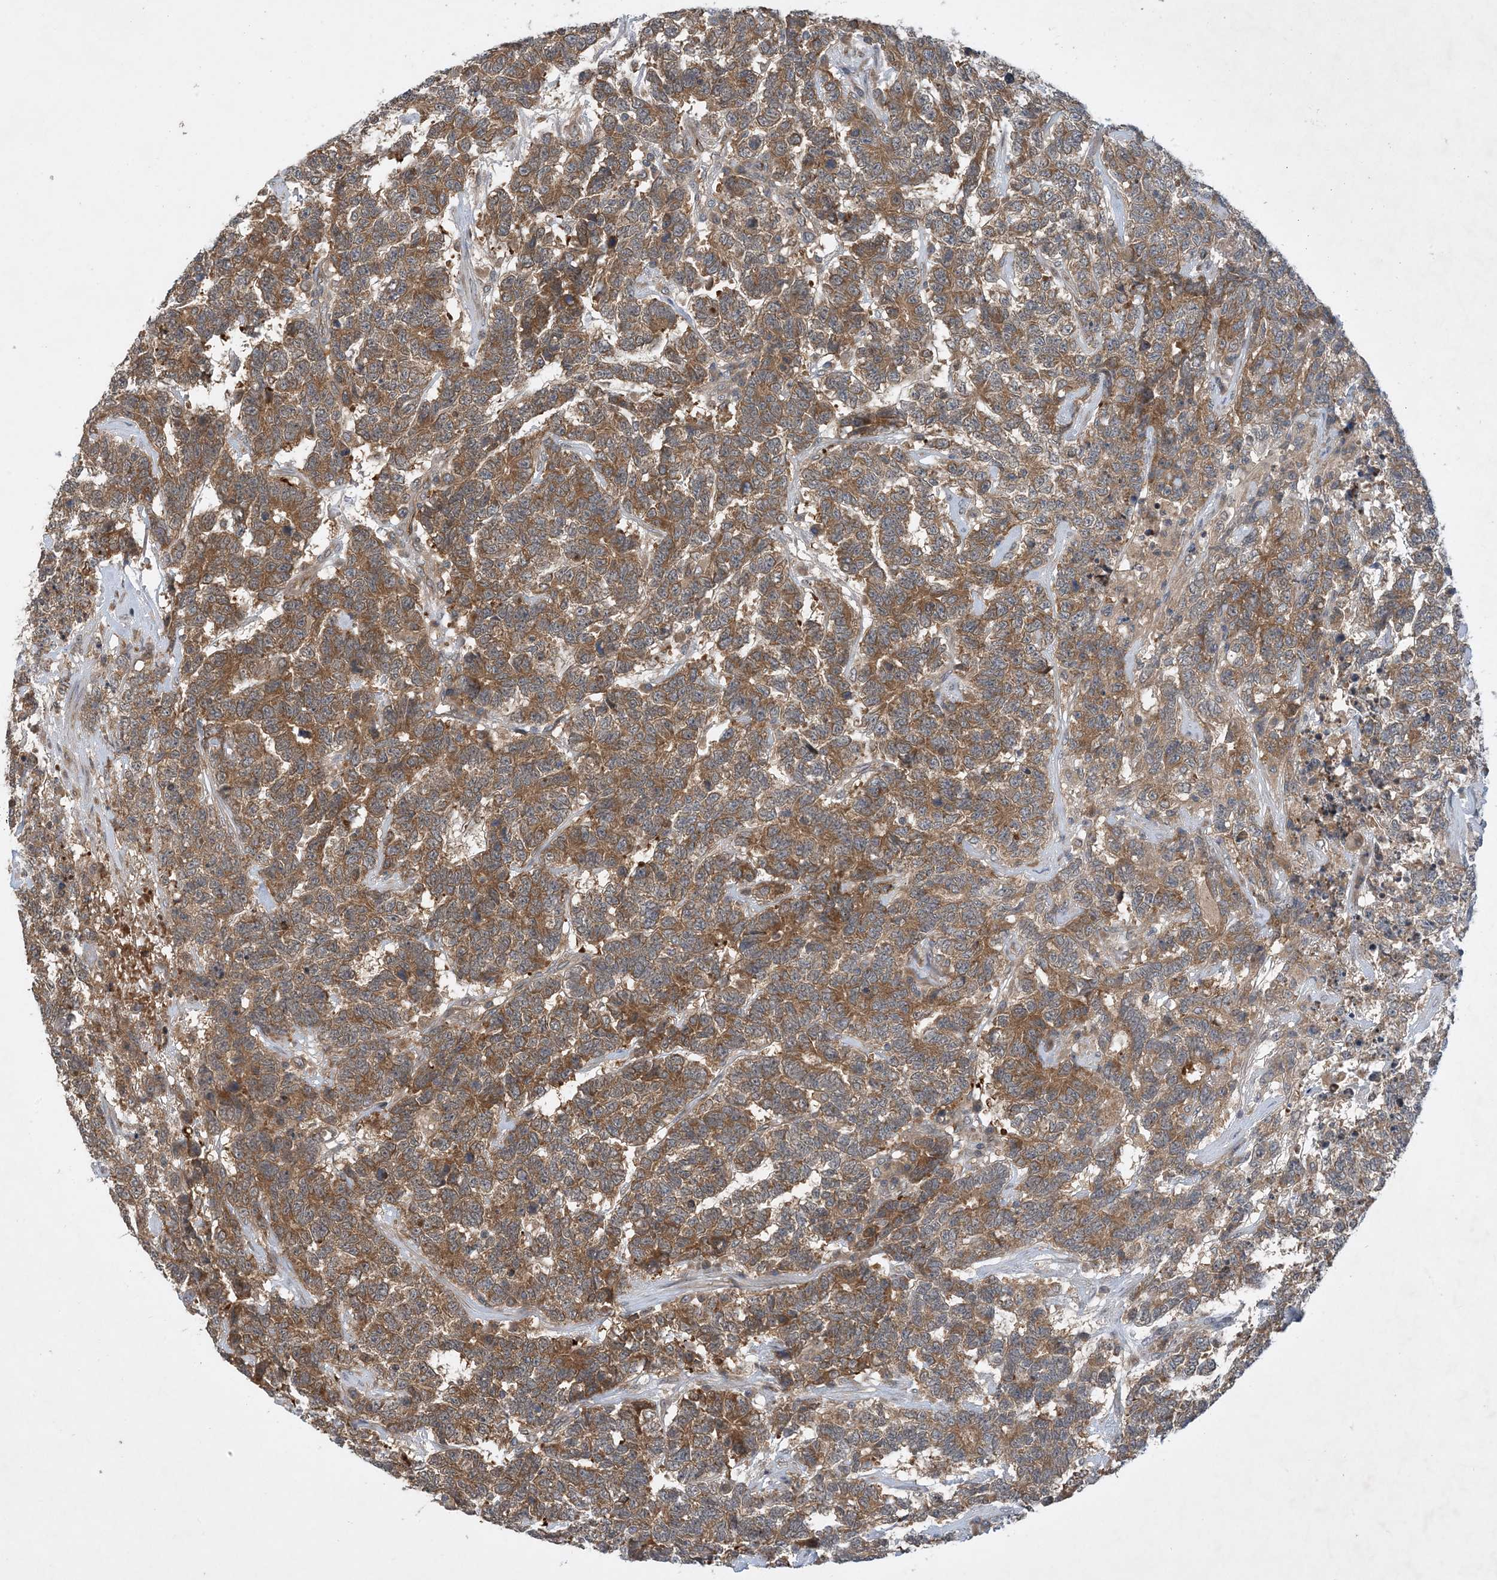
{"staining": {"intensity": "moderate", "quantity": ">75%", "location": "cytoplasmic/membranous"}, "tissue": "testis cancer", "cell_type": "Tumor cells", "image_type": "cancer", "snomed": [{"axis": "morphology", "description": "Carcinoma, Embryonal, NOS"}, {"axis": "topography", "description": "Testis"}], "caption": "Immunohistochemistry of human testis embryonal carcinoma demonstrates medium levels of moderate cytoplasmic/membranous positivity in approximately >75% of tumor cells.", "gene": "TINAG", "patient": {"sex": "male", "age": 26}}